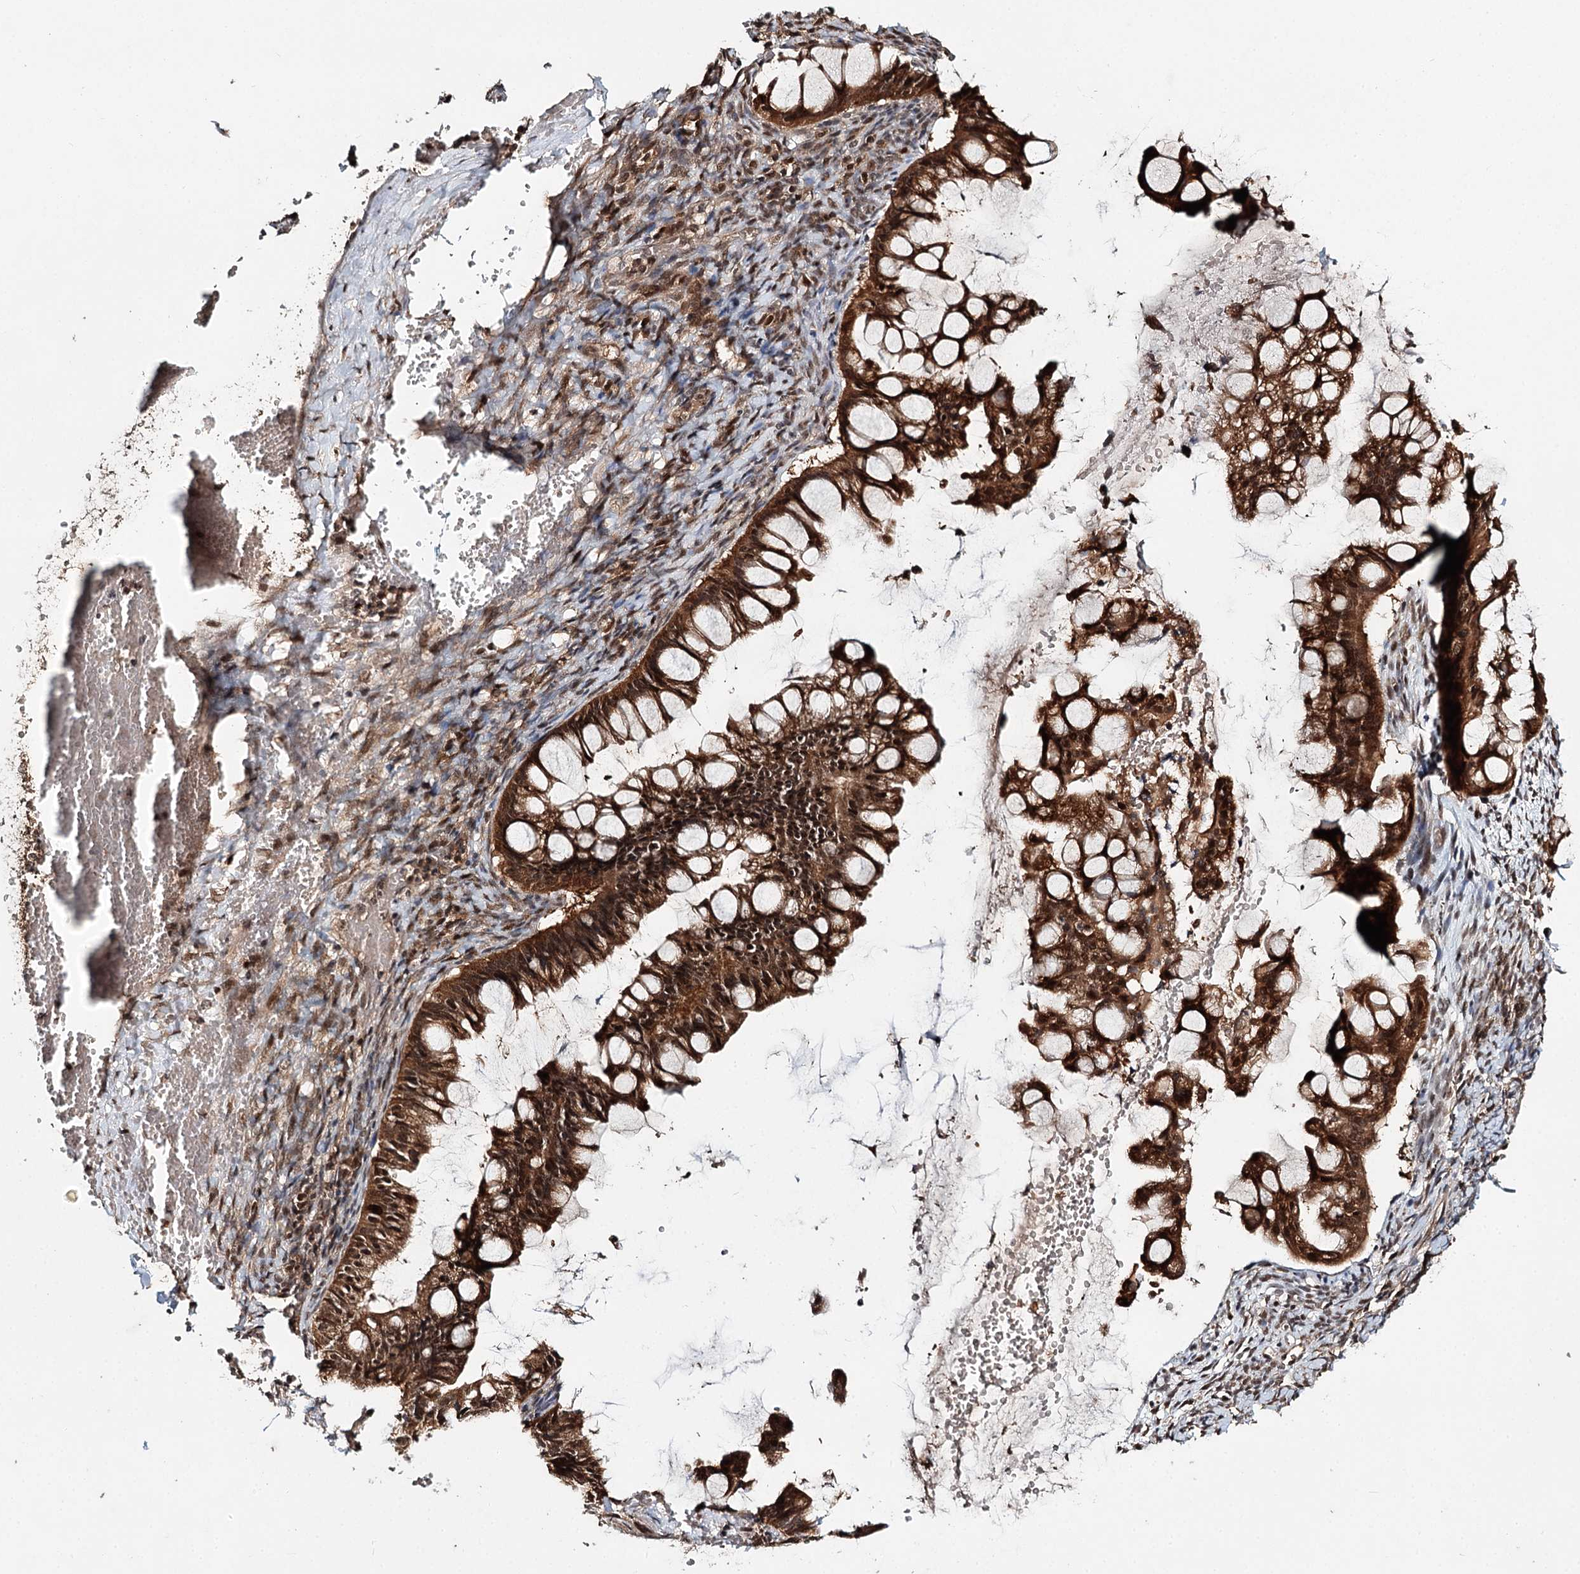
{"staining": {"intensity": "strong", "quantity": ">75%", "location": "cytoplasmic/membranous,nuclear"}, "tissue": "ovarian cancer", "cell_type": "Tumor cells", "image_type": "cancer", "snomed": [{"axis": "morphology", "description": "Cystadenocarcinoma, mucinous, NOS"}, {"axis": "topography", "description": "Ovary"}], "caption": "Protein expression analysis of ovarian mucinous cystadenocarcinoma demonstrates strong cytoplasmic/membranous and nuclear expression in about >75% of tumor cells.", "gene": "N6AMT1", "patient": {"sex": "female", "age": 73}}